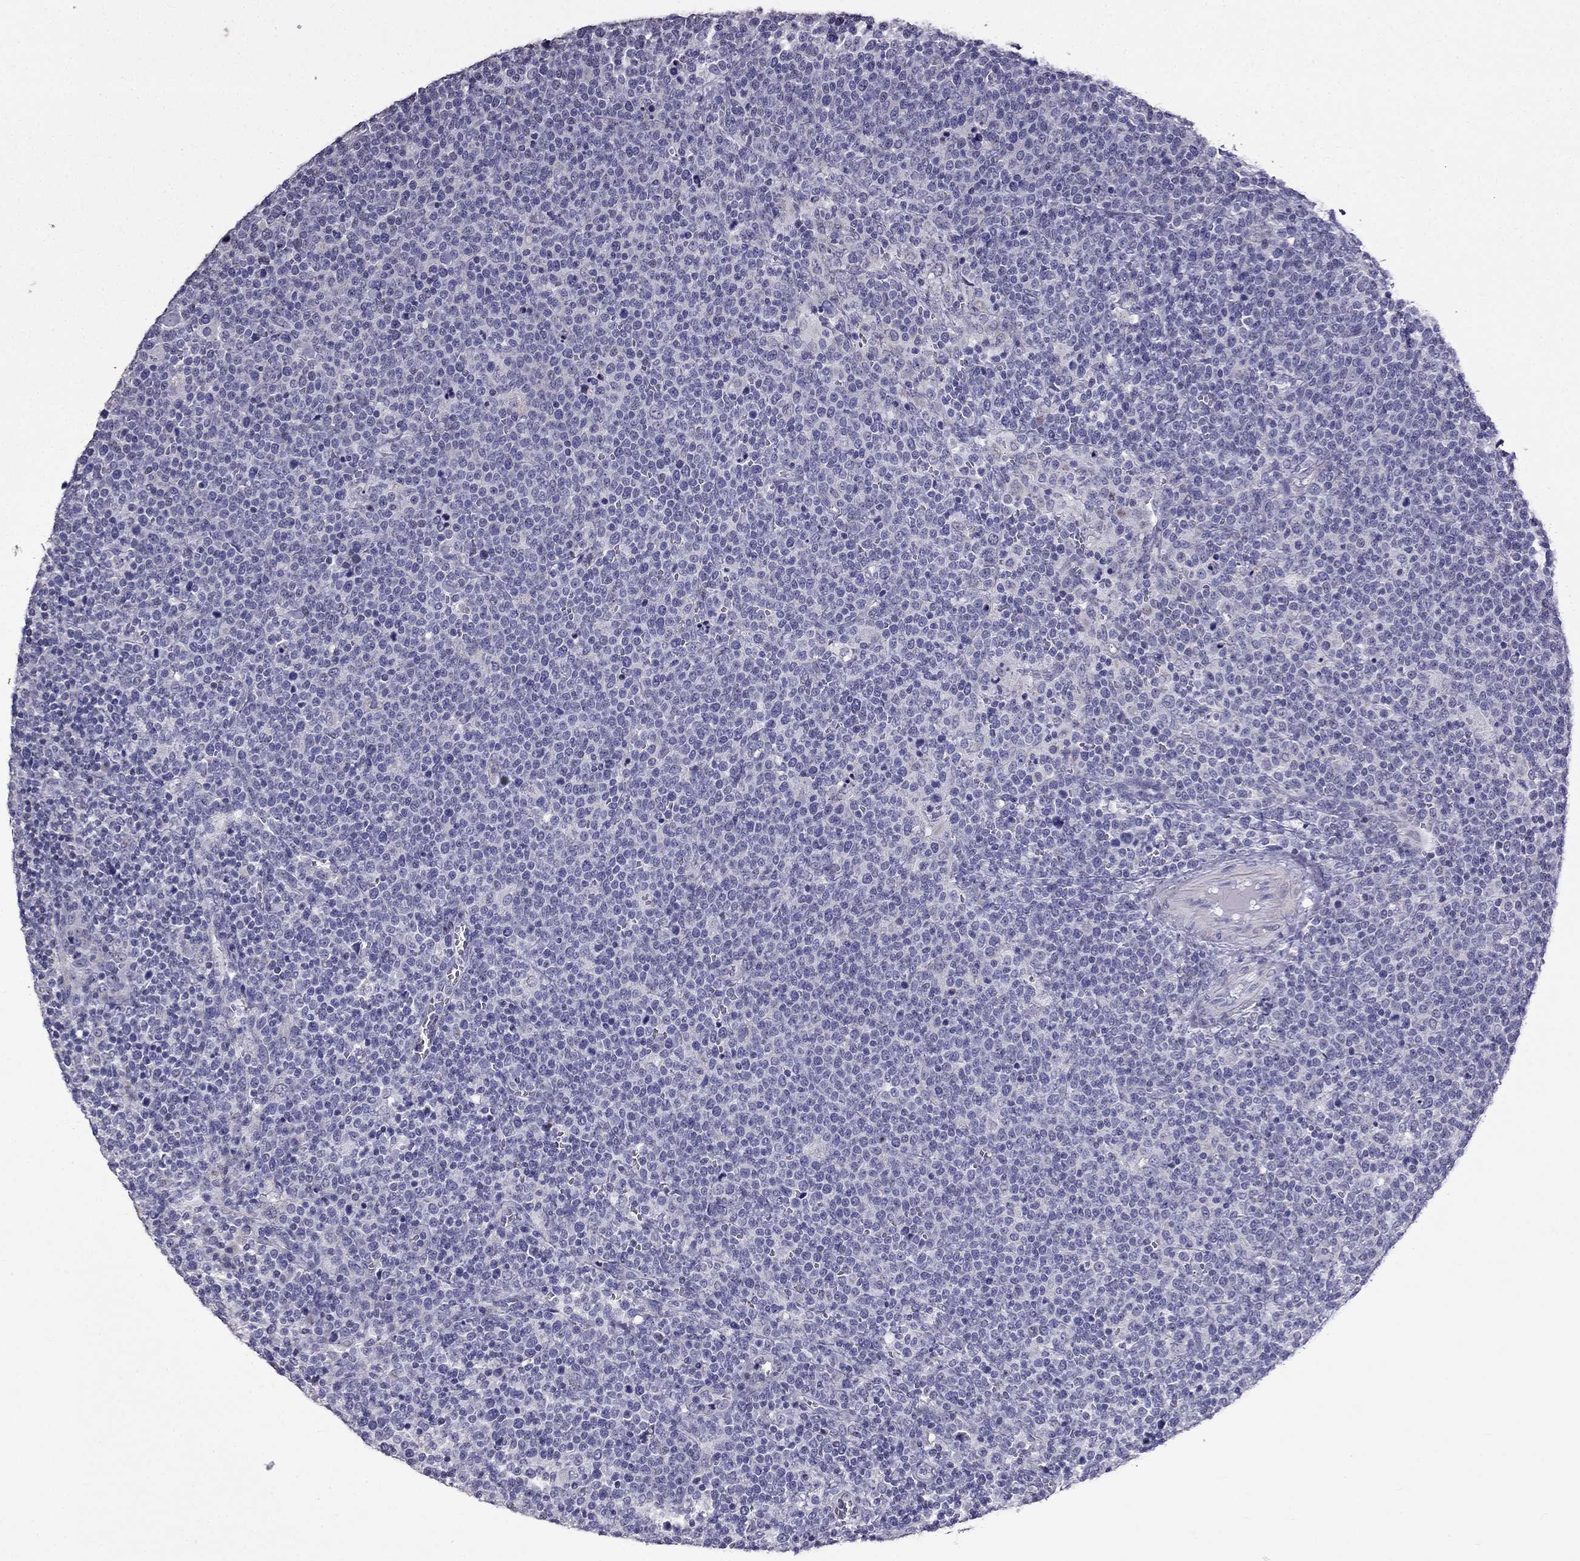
{"staining": {"intensity": "negative", "quantity": "none", "location": "none"}, "tissue": "lymphoma", "cell_type": "Tumor cells", "image_type": "cancer", "snomed": [{"axis": "morphology", "description": "Malignant lymphoma, non-Hodgkin's type, High grade"}, {"axis": "topography", "description": "Lymph node"}], "caption": "Tumor cells are negative for brown protein staining in high-grade malignant lymphoma, non-Hodgkin's type.", "gene": "AK5", "patient": {"sex": "male", "age": 61}}